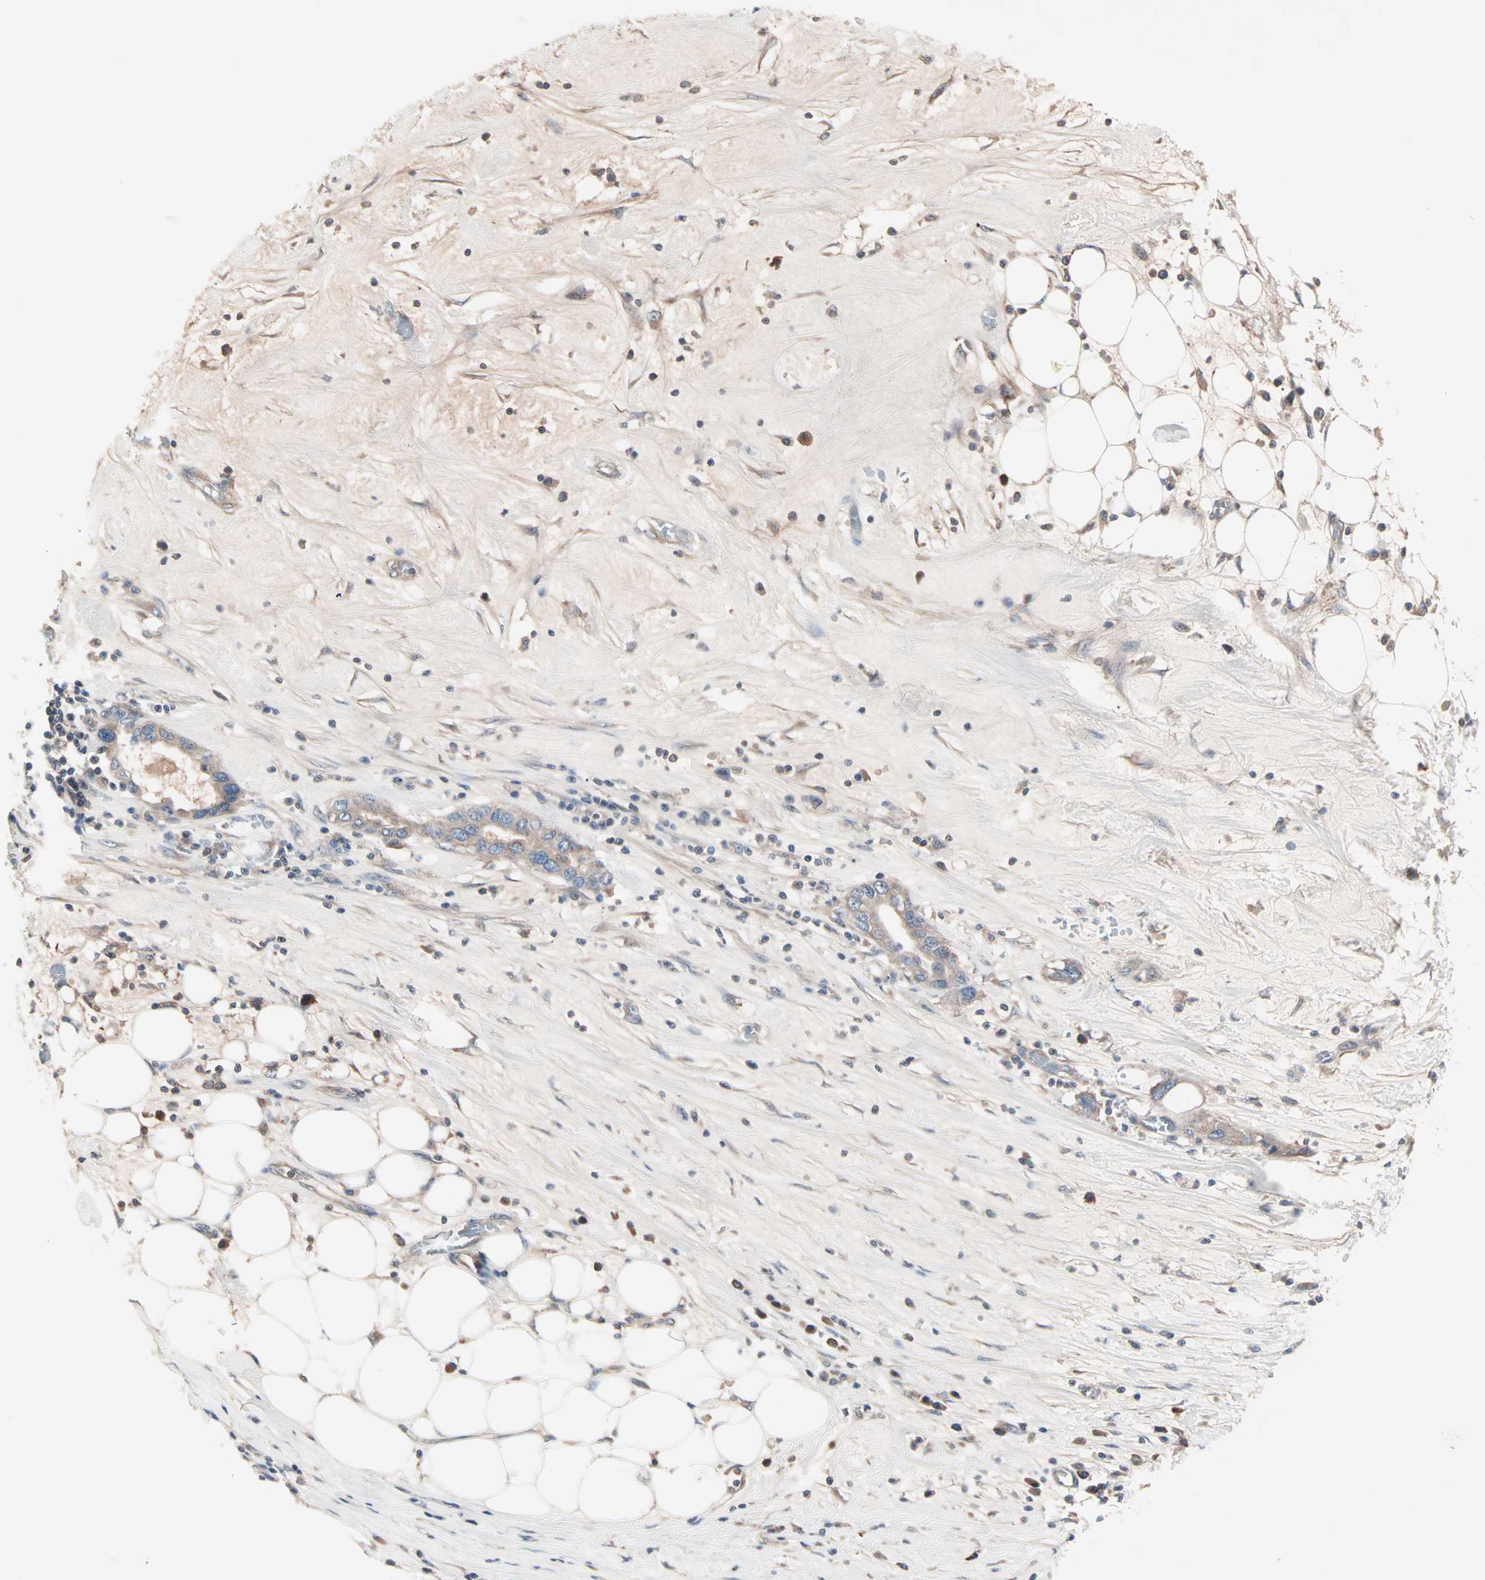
{"staining": {"intensity": "weak", "quantity": ">75%", "location": "cytoplasmic/membranous"}, "tissue": "pancreatic cancer", "cell_type": "Tumor cells", "image_type": "cancer", "snomed": [{"axis": "morphology", "description": "Adenocarcinoma, NOS"}, {"axis": "topography", "description": "Pancreas"}], "caption": "Human adenocarcinoma (pancreatic) stained with a brown dye displays weak cytoplasmic/membranous positive positivity in about >75% of tumor cells.", "gene": "CAD", "patient": {"sex": "female", "age": 57}}